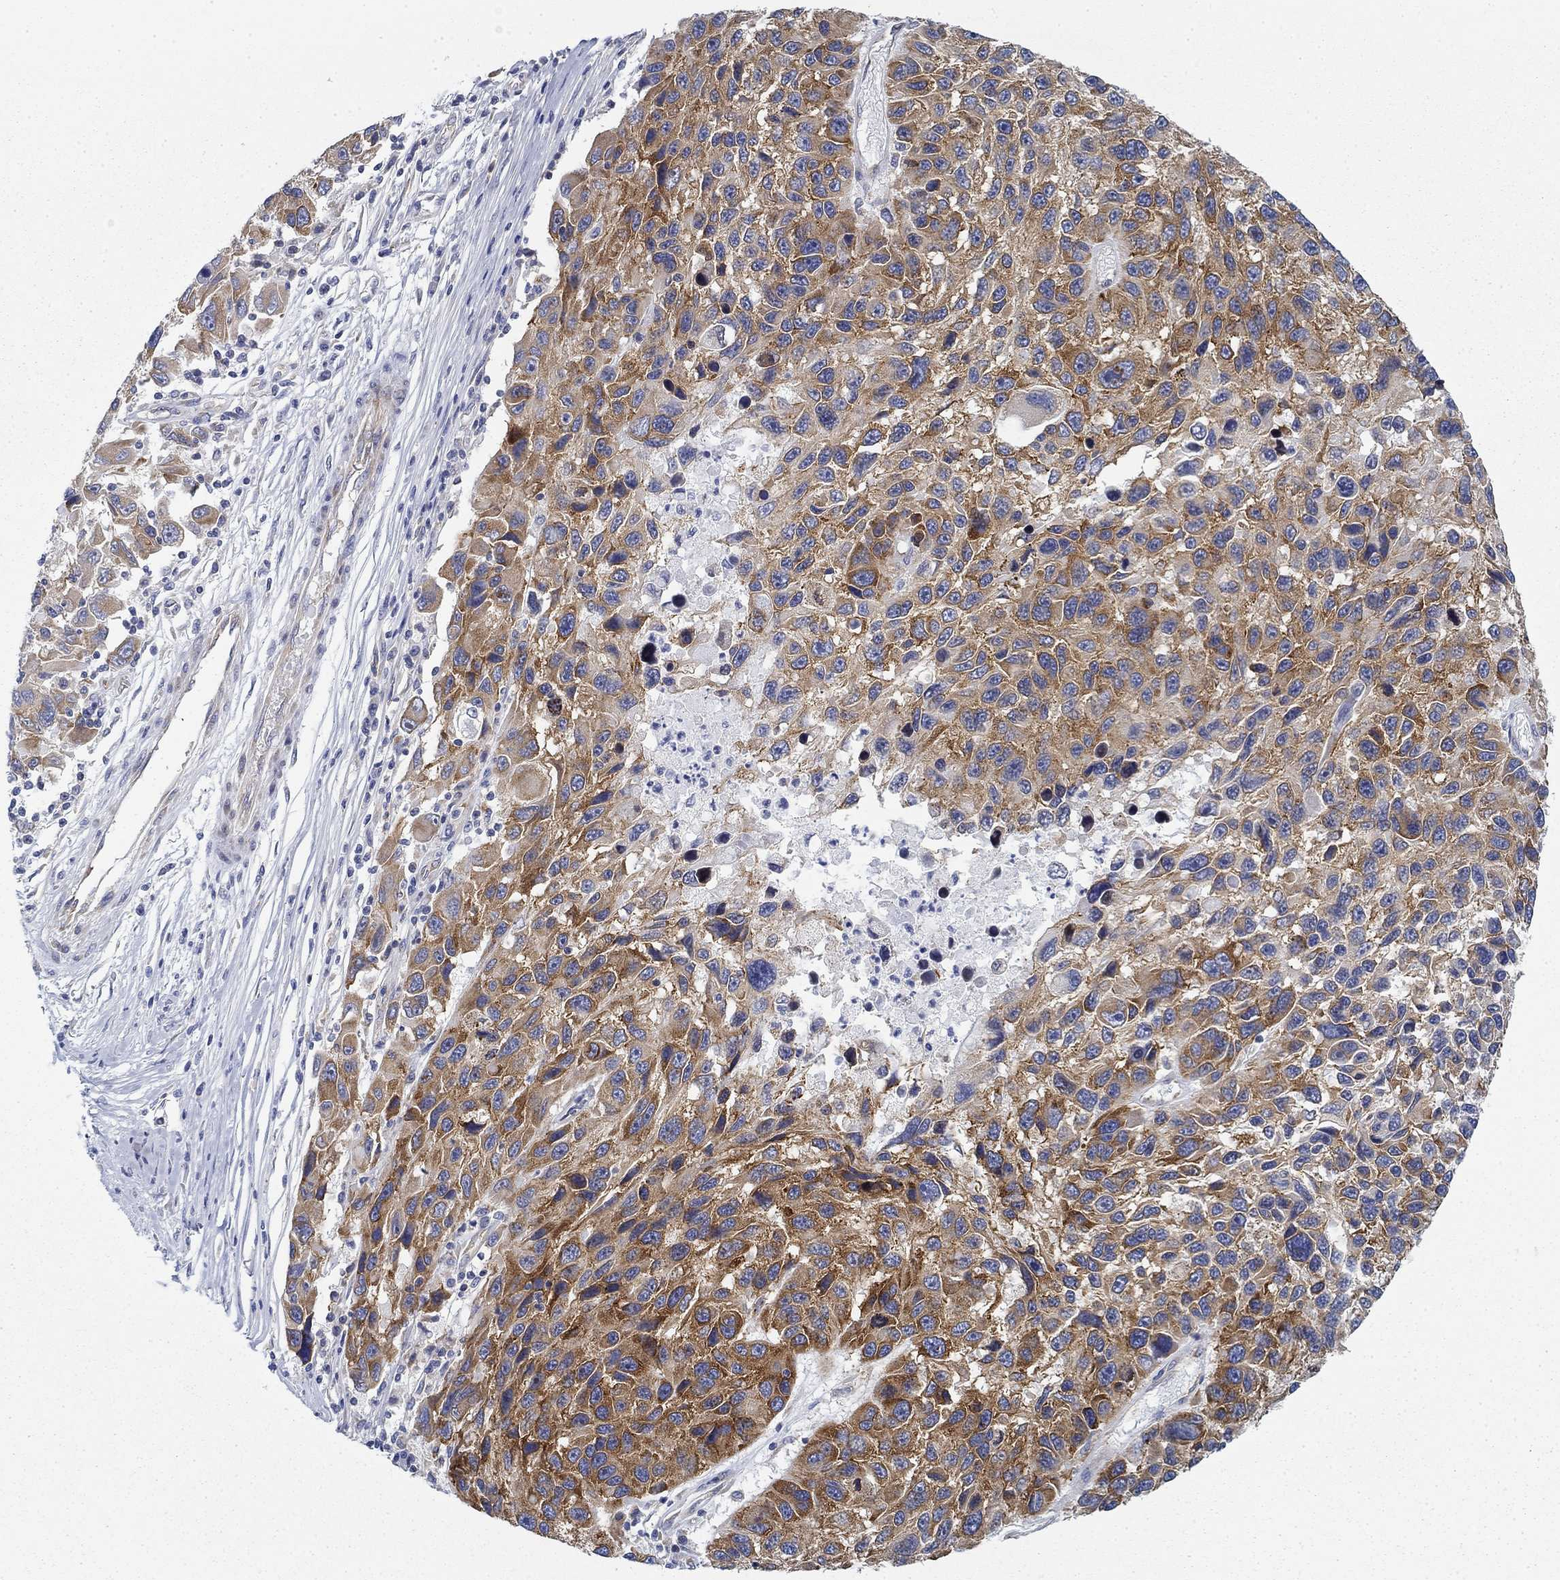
{"staining": {"intensity": "strong", "quantity": ">75%", "location": "cytoplasmic/membranous"}, "tissue": "melanoma", "cell_type": "Tumor cells", "image_type": "cancer", "snomed": [{"axis": "morphology", "description": "Malignant melanoma, NOS"}, {"axis": "topography", "description": "Skin"}], "caption": "Immunohistochemical staining of malignant melanoma demonstrates high levels of strong cytoplasmic/membranous expression in approximately >75% of tumor cells. (brown staining indicates protein expression, while blue staining denotes nuclei).", "gene": "FXR1", "patient": {"sex": "male", "age": 53}}